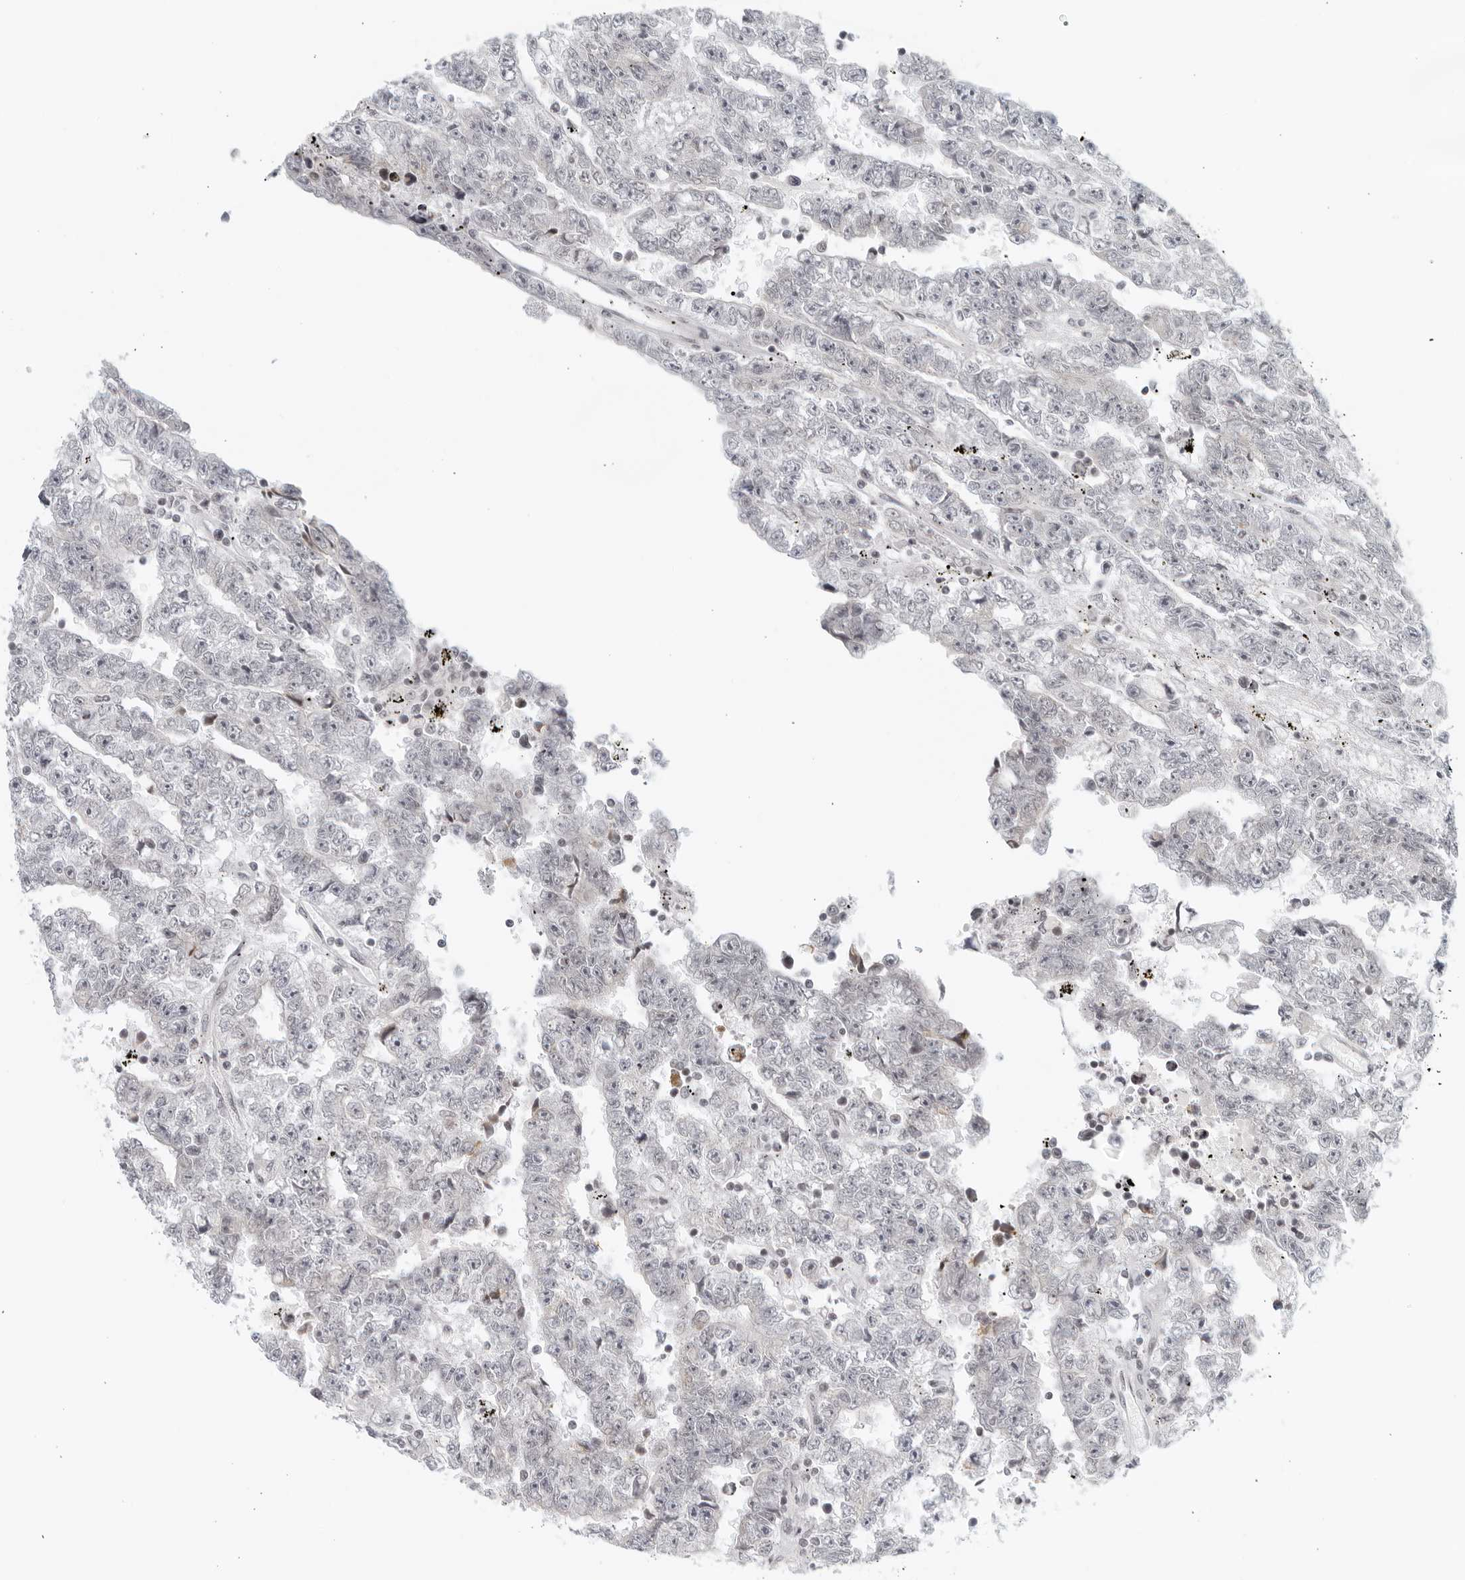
{"staining": {"intensity": "negative", "quantity": "none", "location": "none"}, "tissue": "testis cancer", "cell_type": "Tumor cells", "image_type": "cancer", "snomed": [{"axis": "morphology", "description": "Carcinoma, Embryonal, NOS"}, {"axis": "topography", "description": "Testis"}], "caption": "Immunohistochemistry micrograph of human embryonal carcinoma (testis) stained for a protein (brown), which exhibits no positivity in tumor cells. The staining is performed using DAB (3,3'-diaminobenzidine) brown chromogen with nuclei counter-stained in using hematoxylin.", "gene": "RAB11FIP3", "patient": {"sex": "male", "age": 25}}